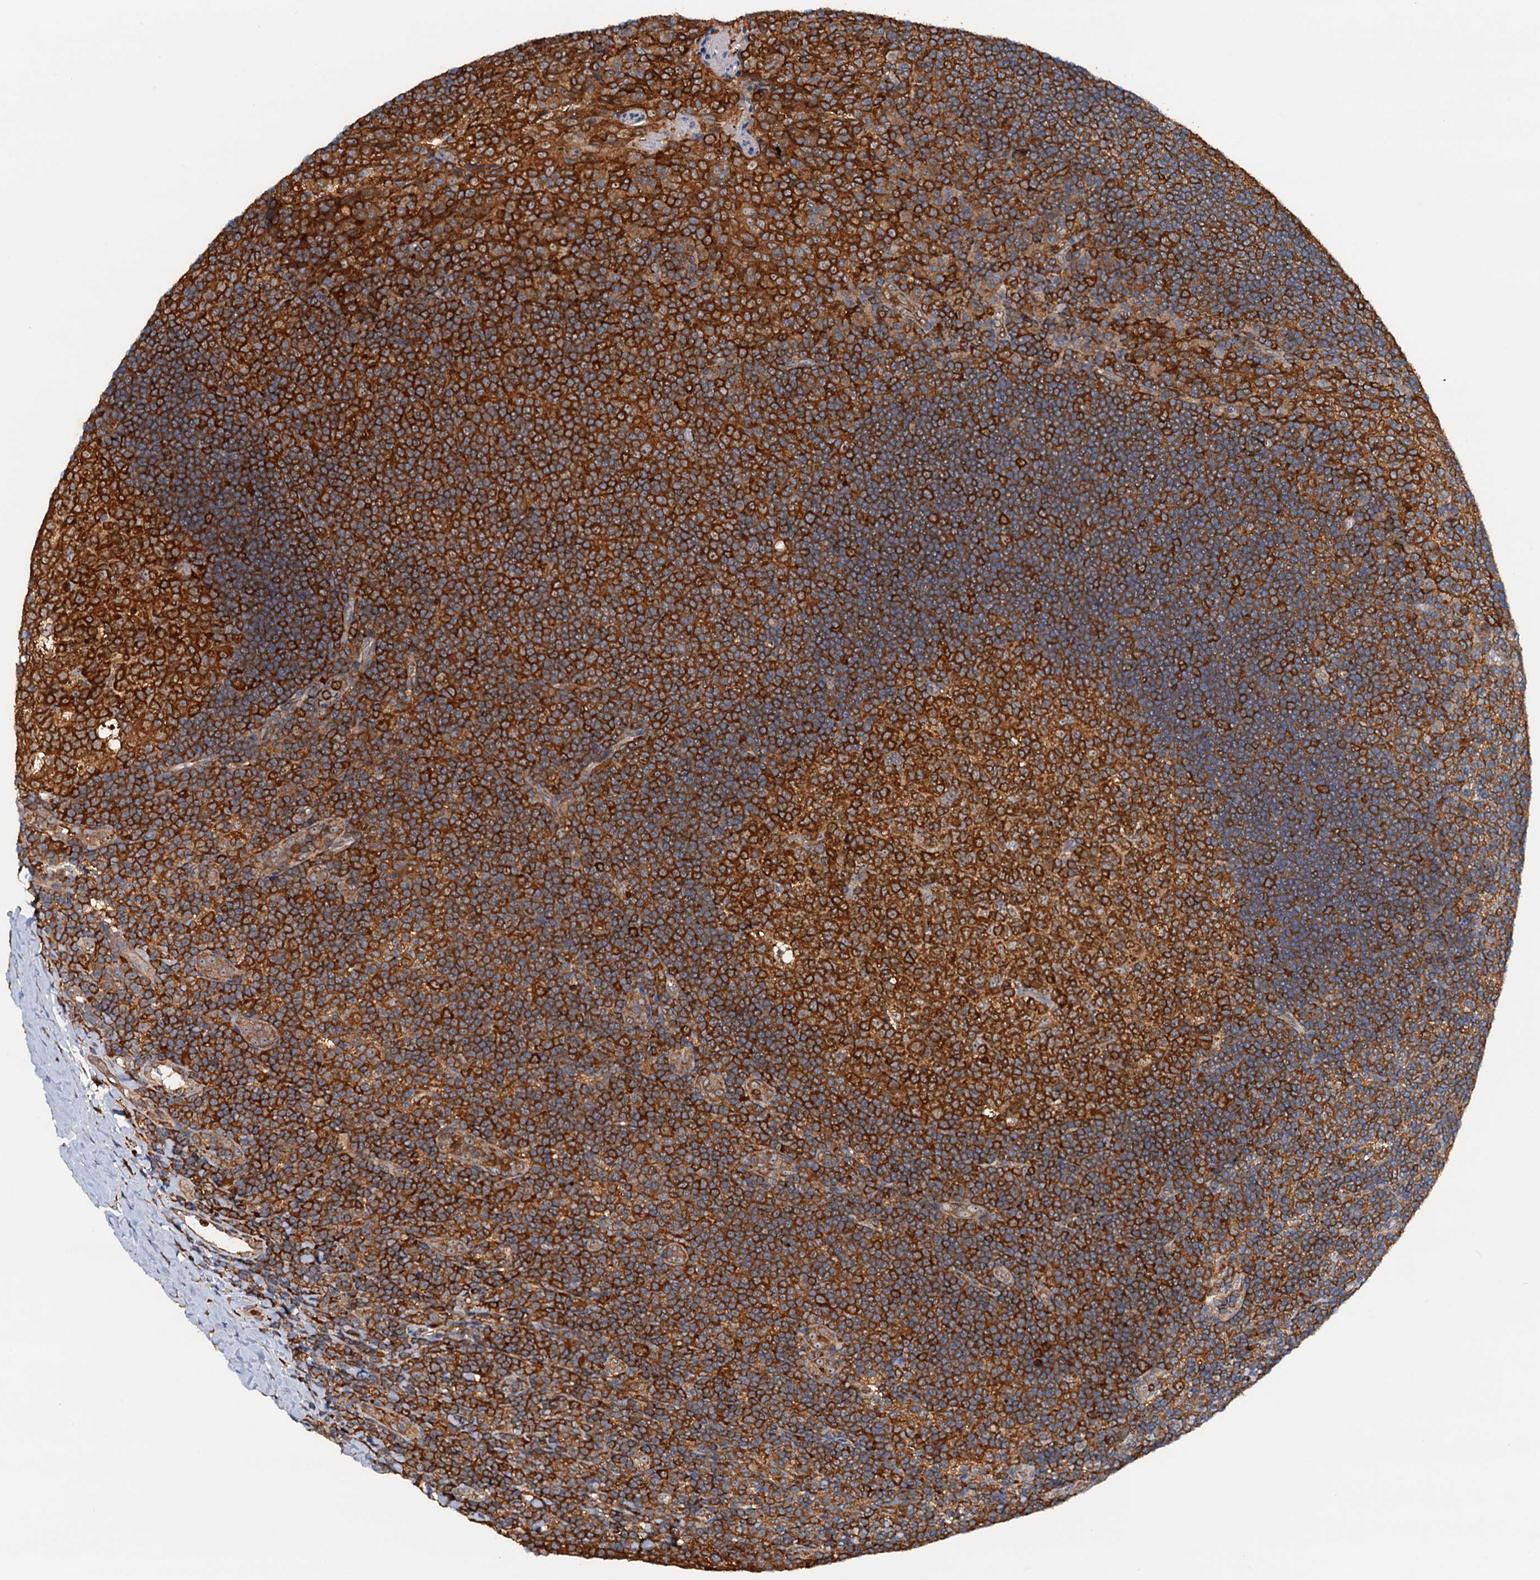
{"staining": {"intensity": "strong", "quantity": ">75%", "location": "cytoplasmic/membranous"}, "tissue": "tonsil", "cell_type": "Germinal center cells", "image_type": "normal", "snomed": [{"axis": "morphology", "description": "Normal tissue, NOS"}, {"axis": "topography", "description": "Tonsil"}], "caption": "Immunohistochemistry (IHC) of unremarkable human tonsil shows high levels of strong cytoplasmic/membranous positivity in approximately >75% of germinal center cells. The protein is stained brown, and the nuclei are stained in blue (DAB IHC with brightfield microscopy, high magnification).", "gene": "USP6NL", "patient": {"sex": "male", "age": 17}}